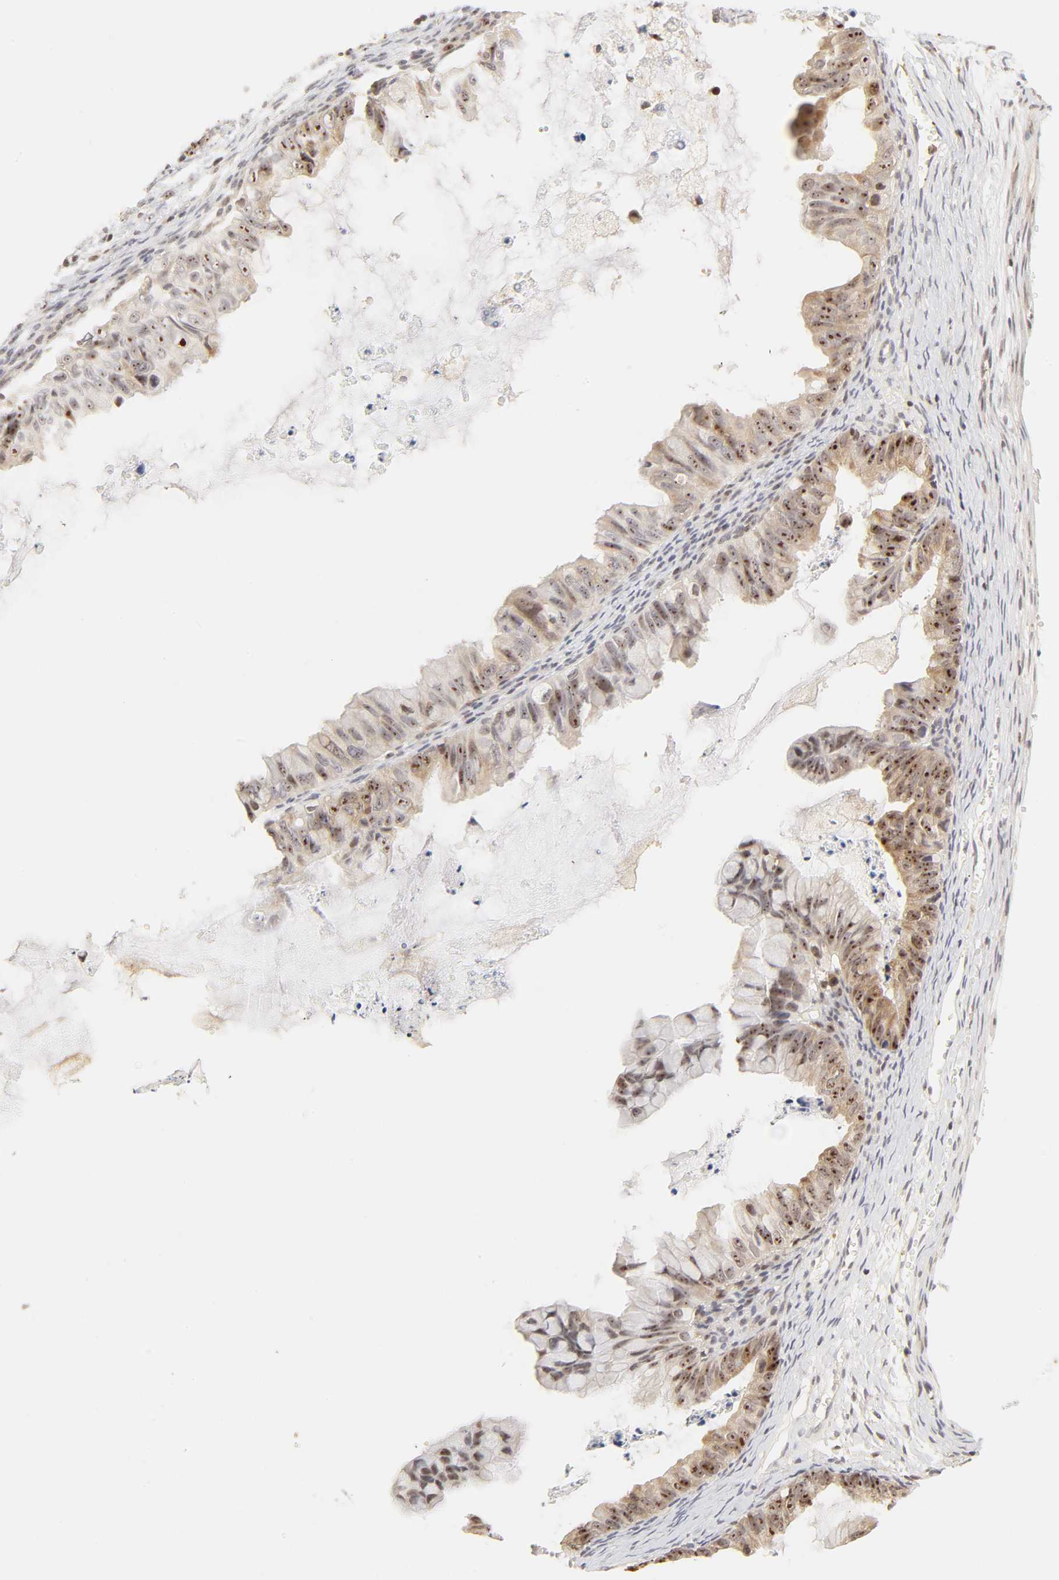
{"staining": {"intensity": "moderate", "quantity": "25%-75%", "location": "cytoplasmic/membranous,nuclear"}, "tissue": "ovarian cancer", "cell_type": "Tumor cells", "image_type": "cancer", "snomed": [{"axis": "morphology", "description": "Cystadenocarcinoma, mucinous, NOS"}, {"axis": "topography", "description": "Ovary"}], "caption": "Moderate cytoplasmic/membranous and nuclear protein expression is appreciated in about 25%-75% of tumor cells in mucinous cystadenocarcinoma (ovarian).", "gene": "KIF2A", "patient": {"sex": "female", "age": 36}}